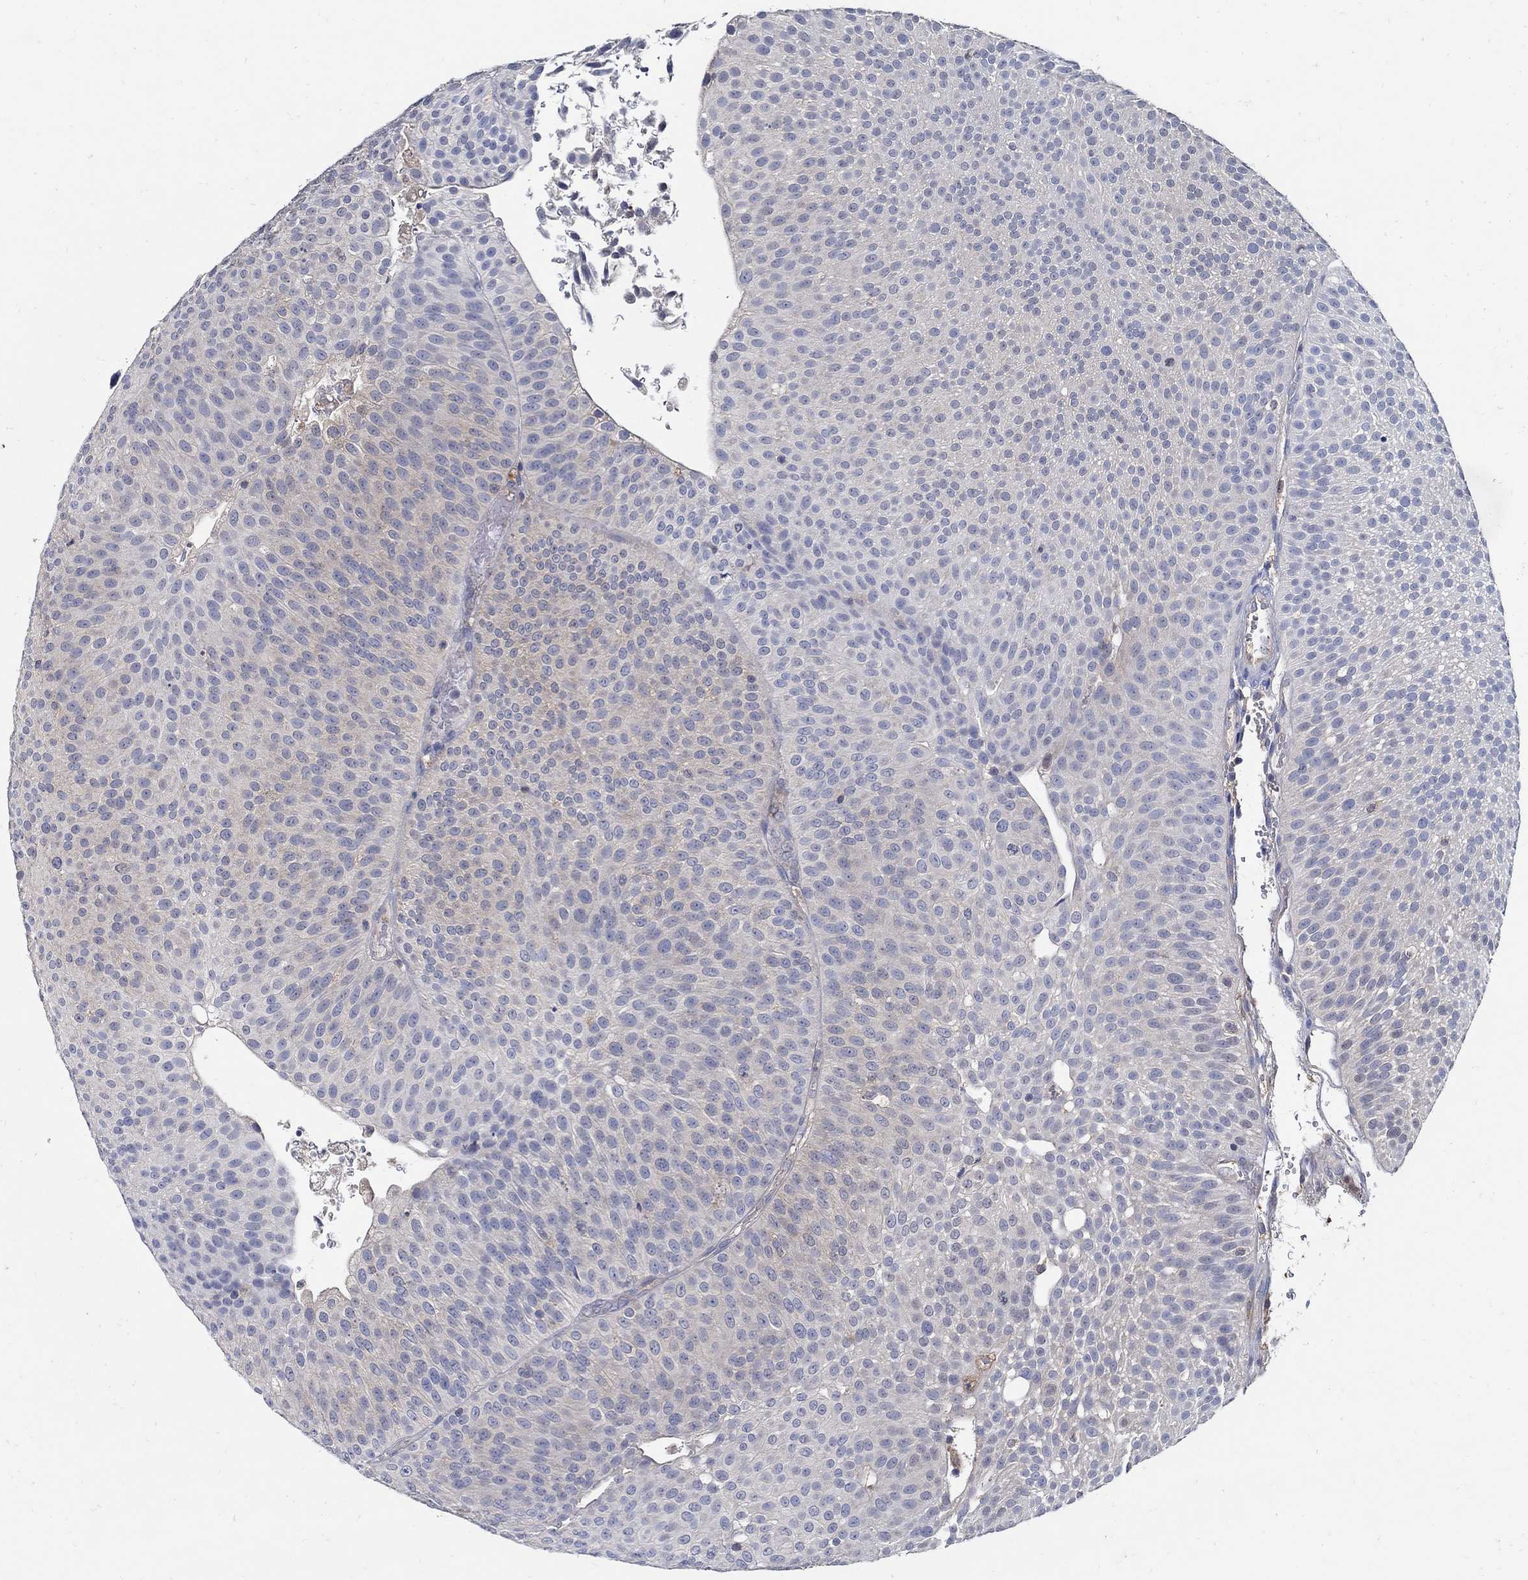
{"staining": {"intensity": "negative", "quantity": "none", "location": "none"}, "tissue": "urothelial cancer", "cell_type": "Tumor cells", "image_type": "cancer", "snomed": [{"axis": "morphology", "description": "Urothelial carcinoma, Low grade"}, {"axis": "topography", "description": "Urinary bladder"}], "caption": "Histopathology image shows no protein expression in tumor cells of urothelial carcinoma (low-grade) tissue. (Stains: DAB IHC with hematoxylin counter stain, Microscopy: brightfield microscopy at high magnification).", "gene": "MTHFR", "patient": {"sex": "male", "age": 65}}